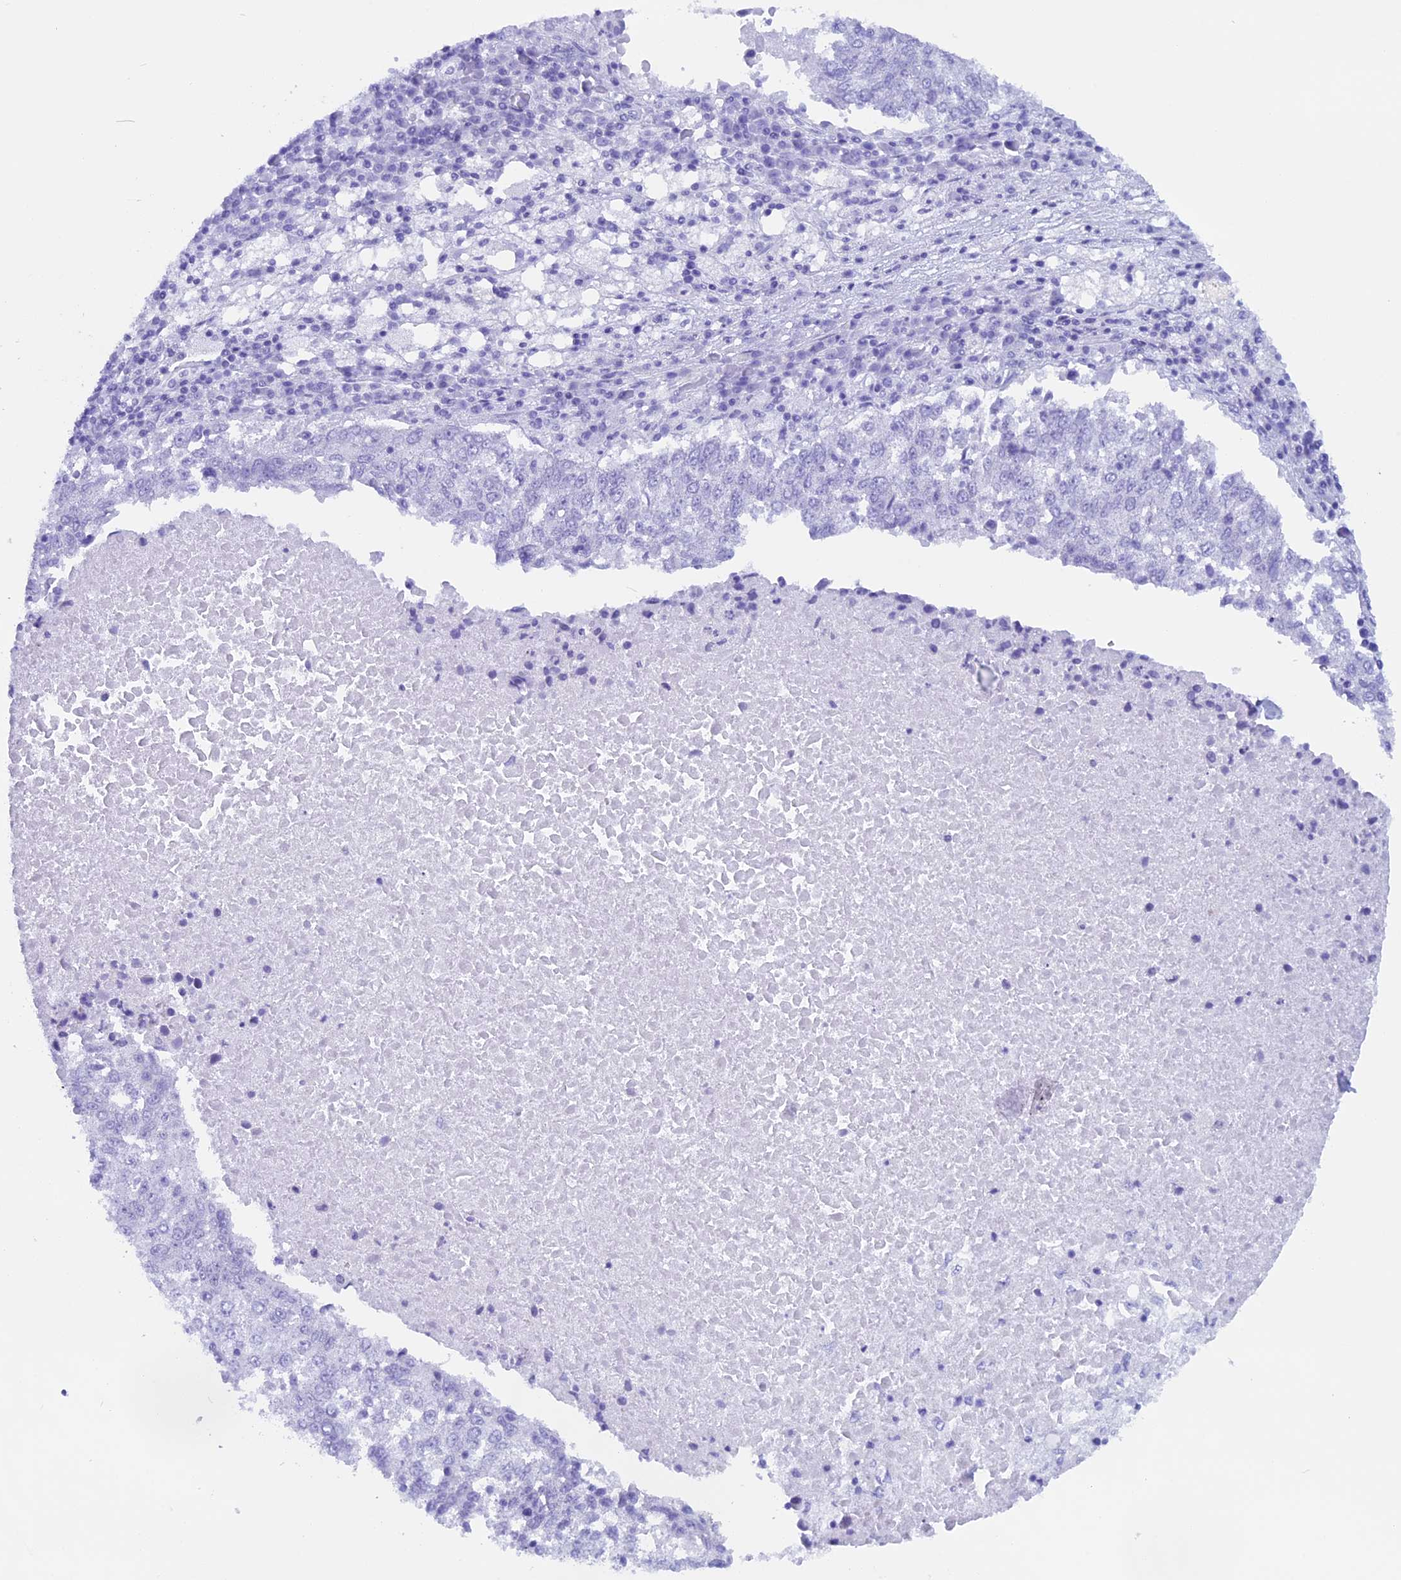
{"staining": {"intensity": "negative", "quantity": "none", "location": "none"}, "tissue": "lung cancer", "cell_type": "Tumor cells", "image_type": "cancer", "snomed": [{"axis": "morphology", "description": "Squamous cell carcinoma, NOS"}, {"axis": "topography", "description": "Lung"}], "caption": "The IHC photomicrograph has no significant positivity in tumor cells of squamous cell carcinoma (lung) tissue. Nuclei are stained in blue.", "gene": "FAM169A", "patient": {"sex": "male", "age": 73}}